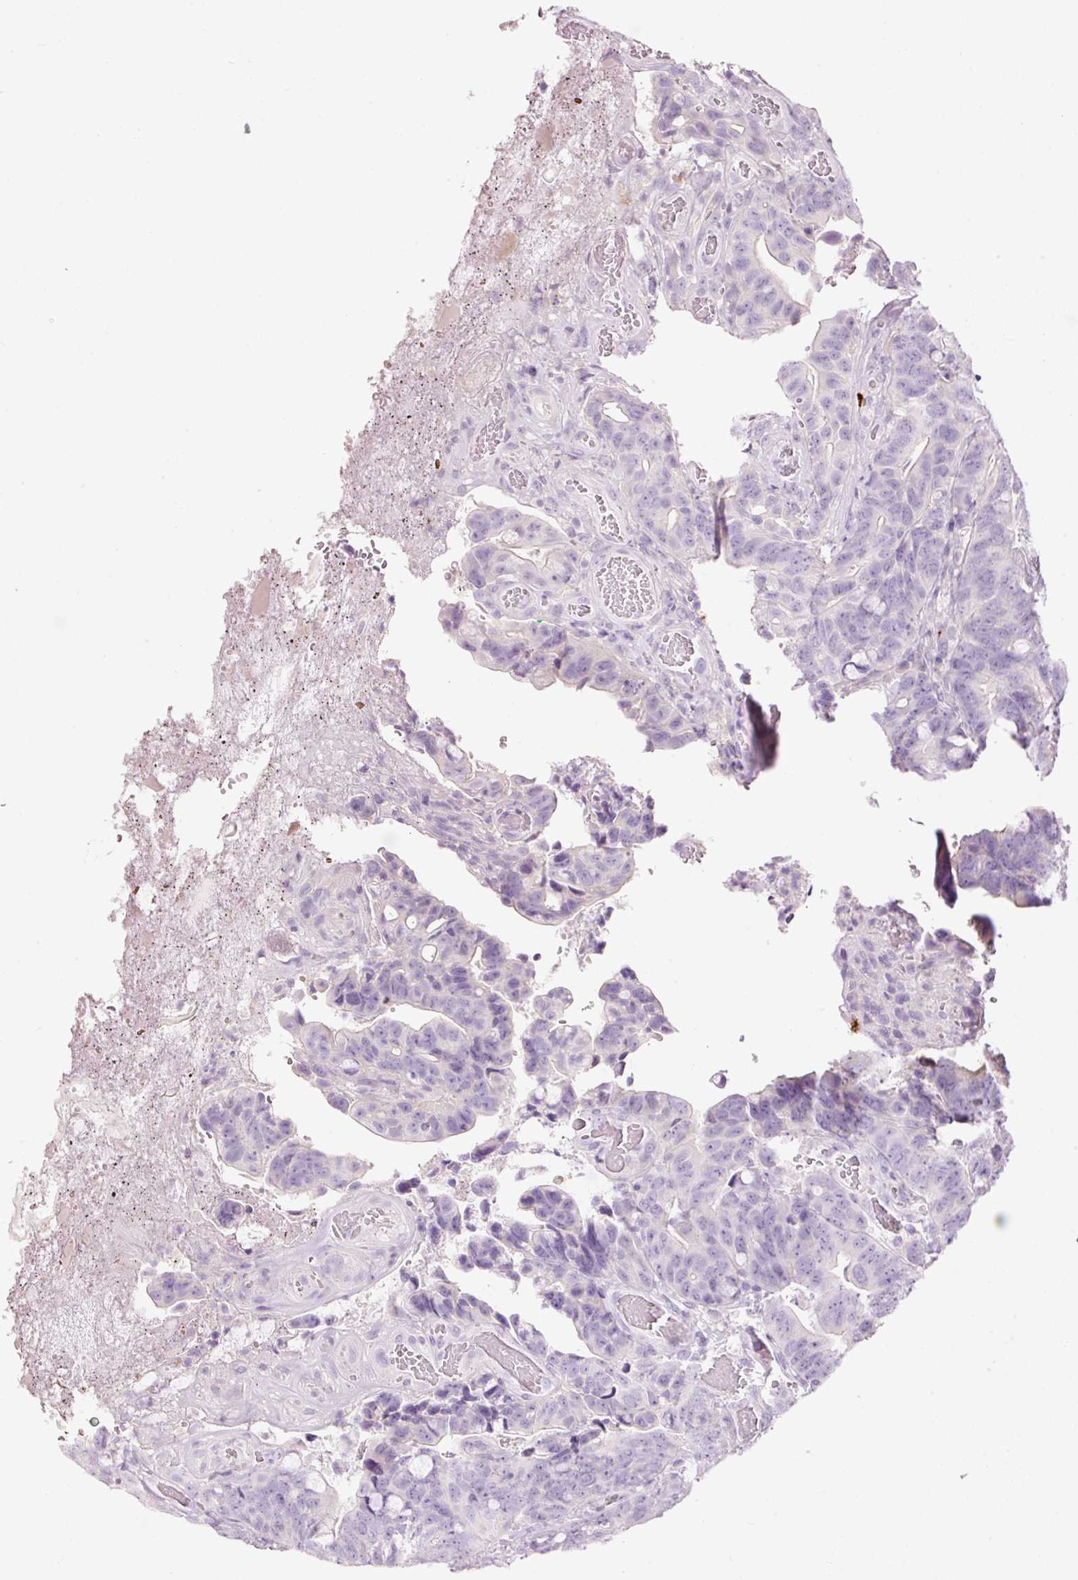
{"staining": {"intensity": "negative", "quantity": "none", "location": "none"}, "tissue": "colorectal cancer", "cell_type": "Tumor cells", "image_type": "cancer", "snomed": [{"axis": "morphology", "description": "Adenocarcinoma, NOS"}, {"axis": "topography", "description": "Colon"}], "caption": "This is an IHC micrograph of adenocarcinoma (colorectal). There is no expression in tumor cells.", "gene": "CMA1", "patient": {"sex": "female", "age": 82}}